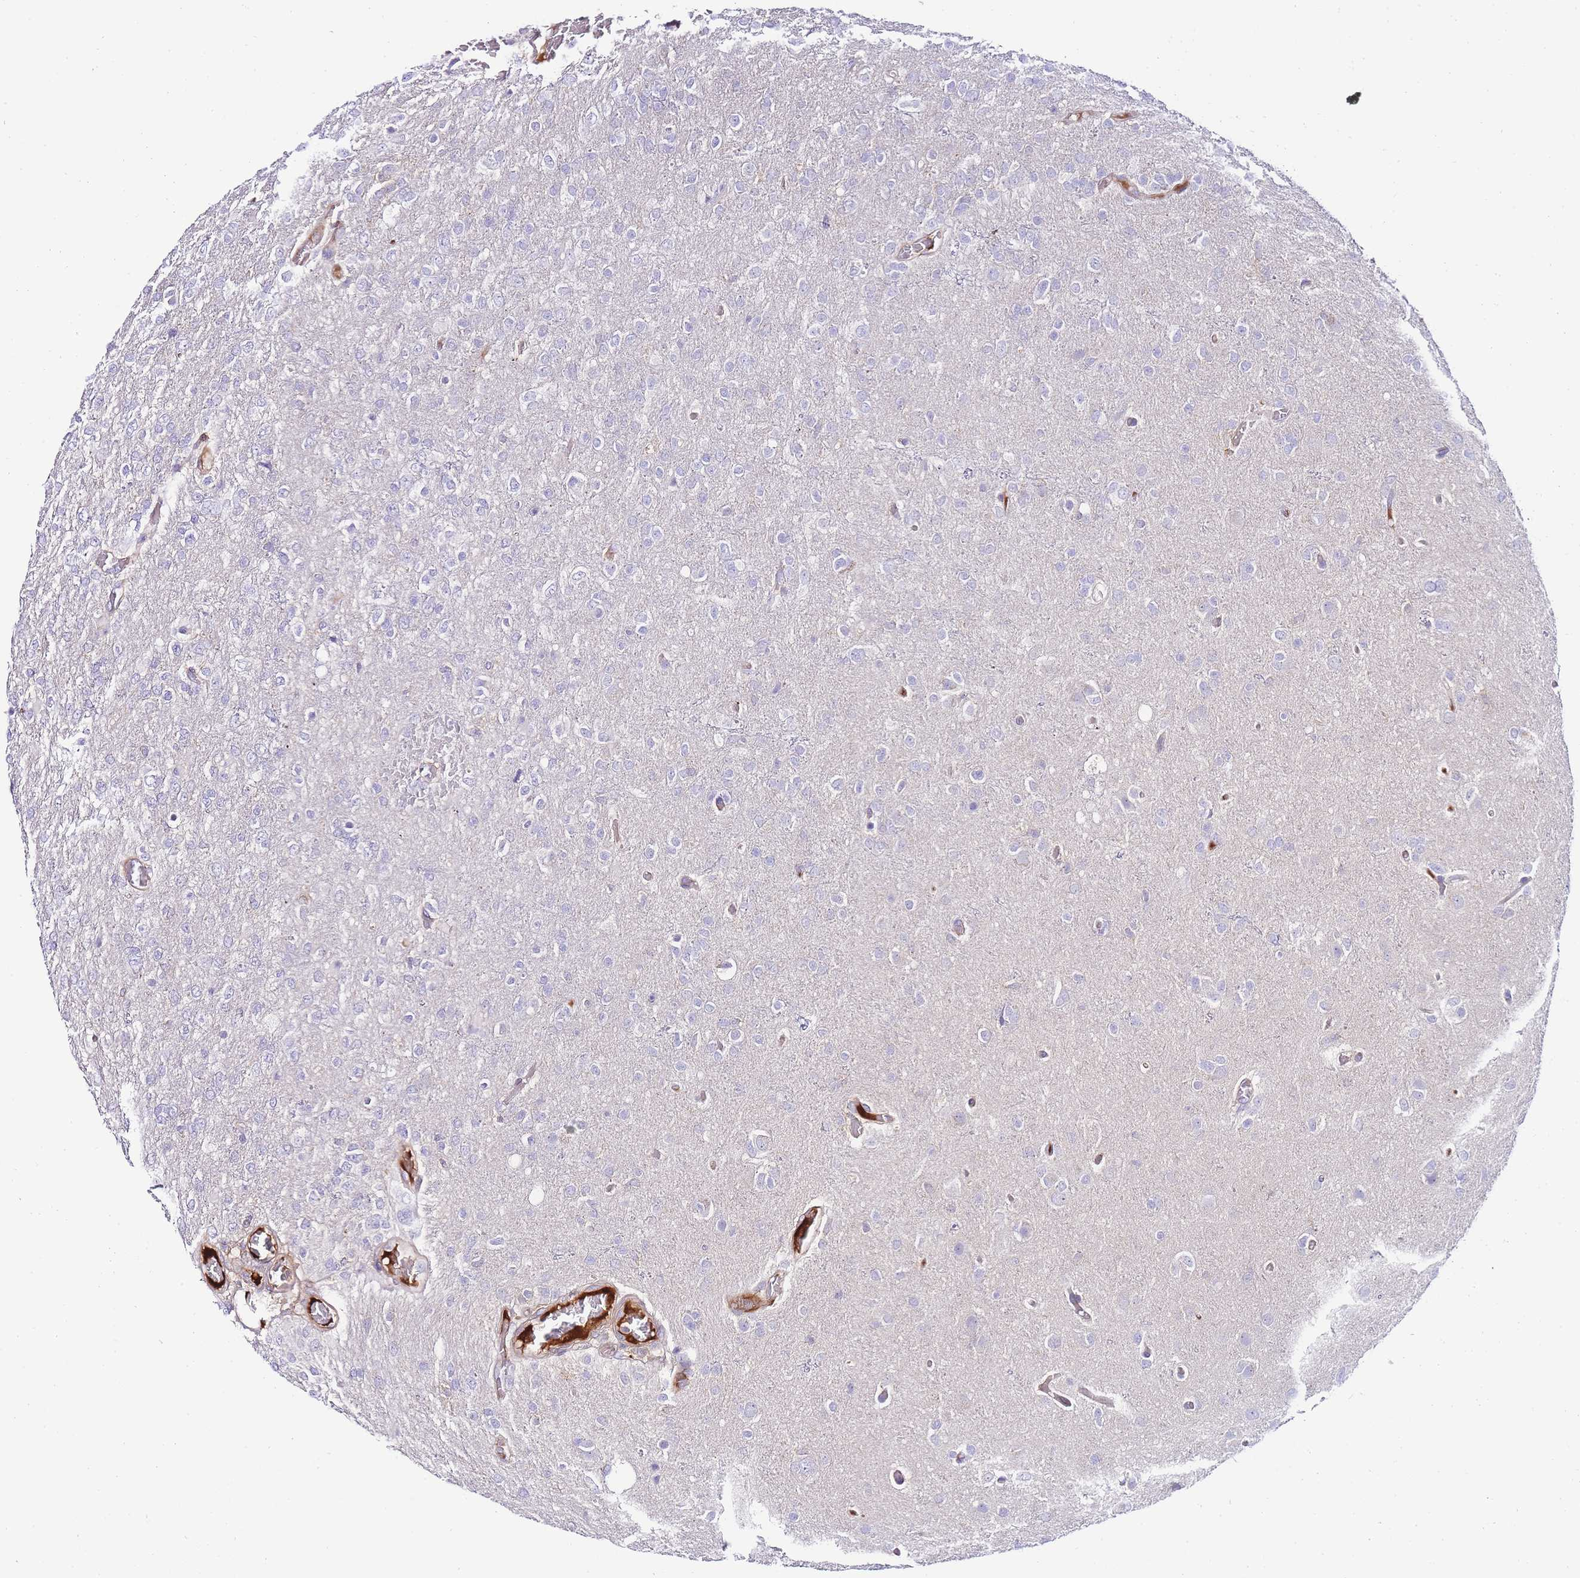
{"staining": {"intensity": "negative", "quantity": "none", "location": "none"}, "tissue": "glioma", "cell_type": "Tumor cells", "image_type": "cancer", "snomed": [{"axis": "morphology", "description": "Glioma, malignant, High grade"}, {"axis": "topography", "description": "Brain"}], "caption": "Immunohistochemistry (IHC) photomicrograph of human malignant glioma (high-grade) stained for a protein (brown), which exhibits no positivity in tumor cells. (Stains: DAB (3,3'-diaminobenzidine) IHC with hematoxylin counter stain, Microscopy: brightfield microscopy at high magnification).", "gene": "FBN3", "patient": {"sex": "female", "age": 74}}